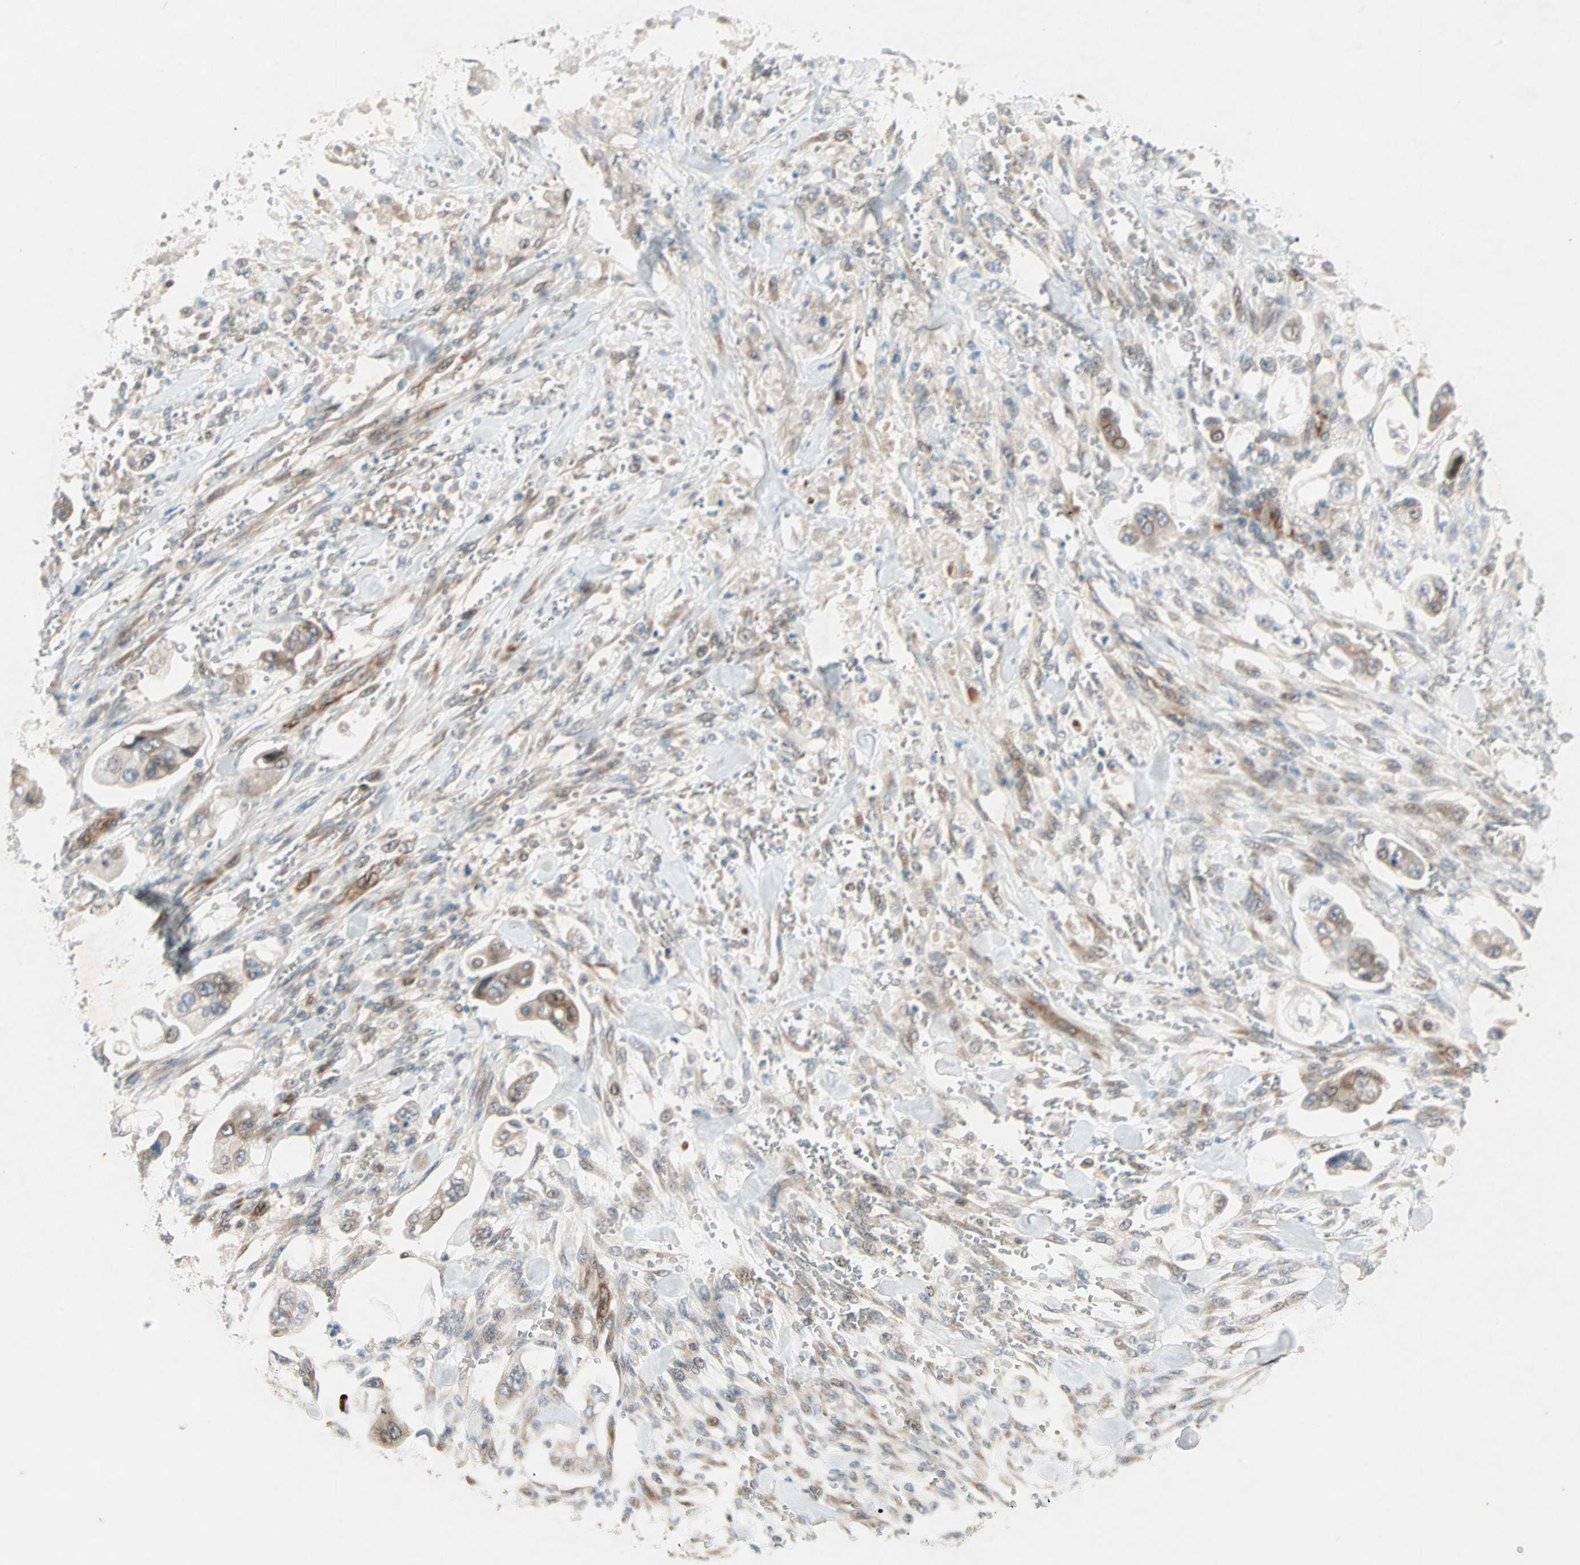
{"staining": {"intensity": "weak", "quantity": ">75%", "location": "cytoplasmic/membranous"}, "tissue": "stomach cancer", "cell_type": "Tumor cells", "image_type": "cancer", "snomed": [{"axis": "morphology", "description": "Adenocarcinoma, NOS"}, {"axis": "topography", "description": "Stomach"}], "caption": "This micrograph displays immunohistochemistry (IHC) staining of human adenocarcinoma (stomach), with low weak cytoplasmic/membranous staining in about >75% of tumor cells.", "gene": "ZNF37A", "patient": {"sex": "male", "age": 62}}